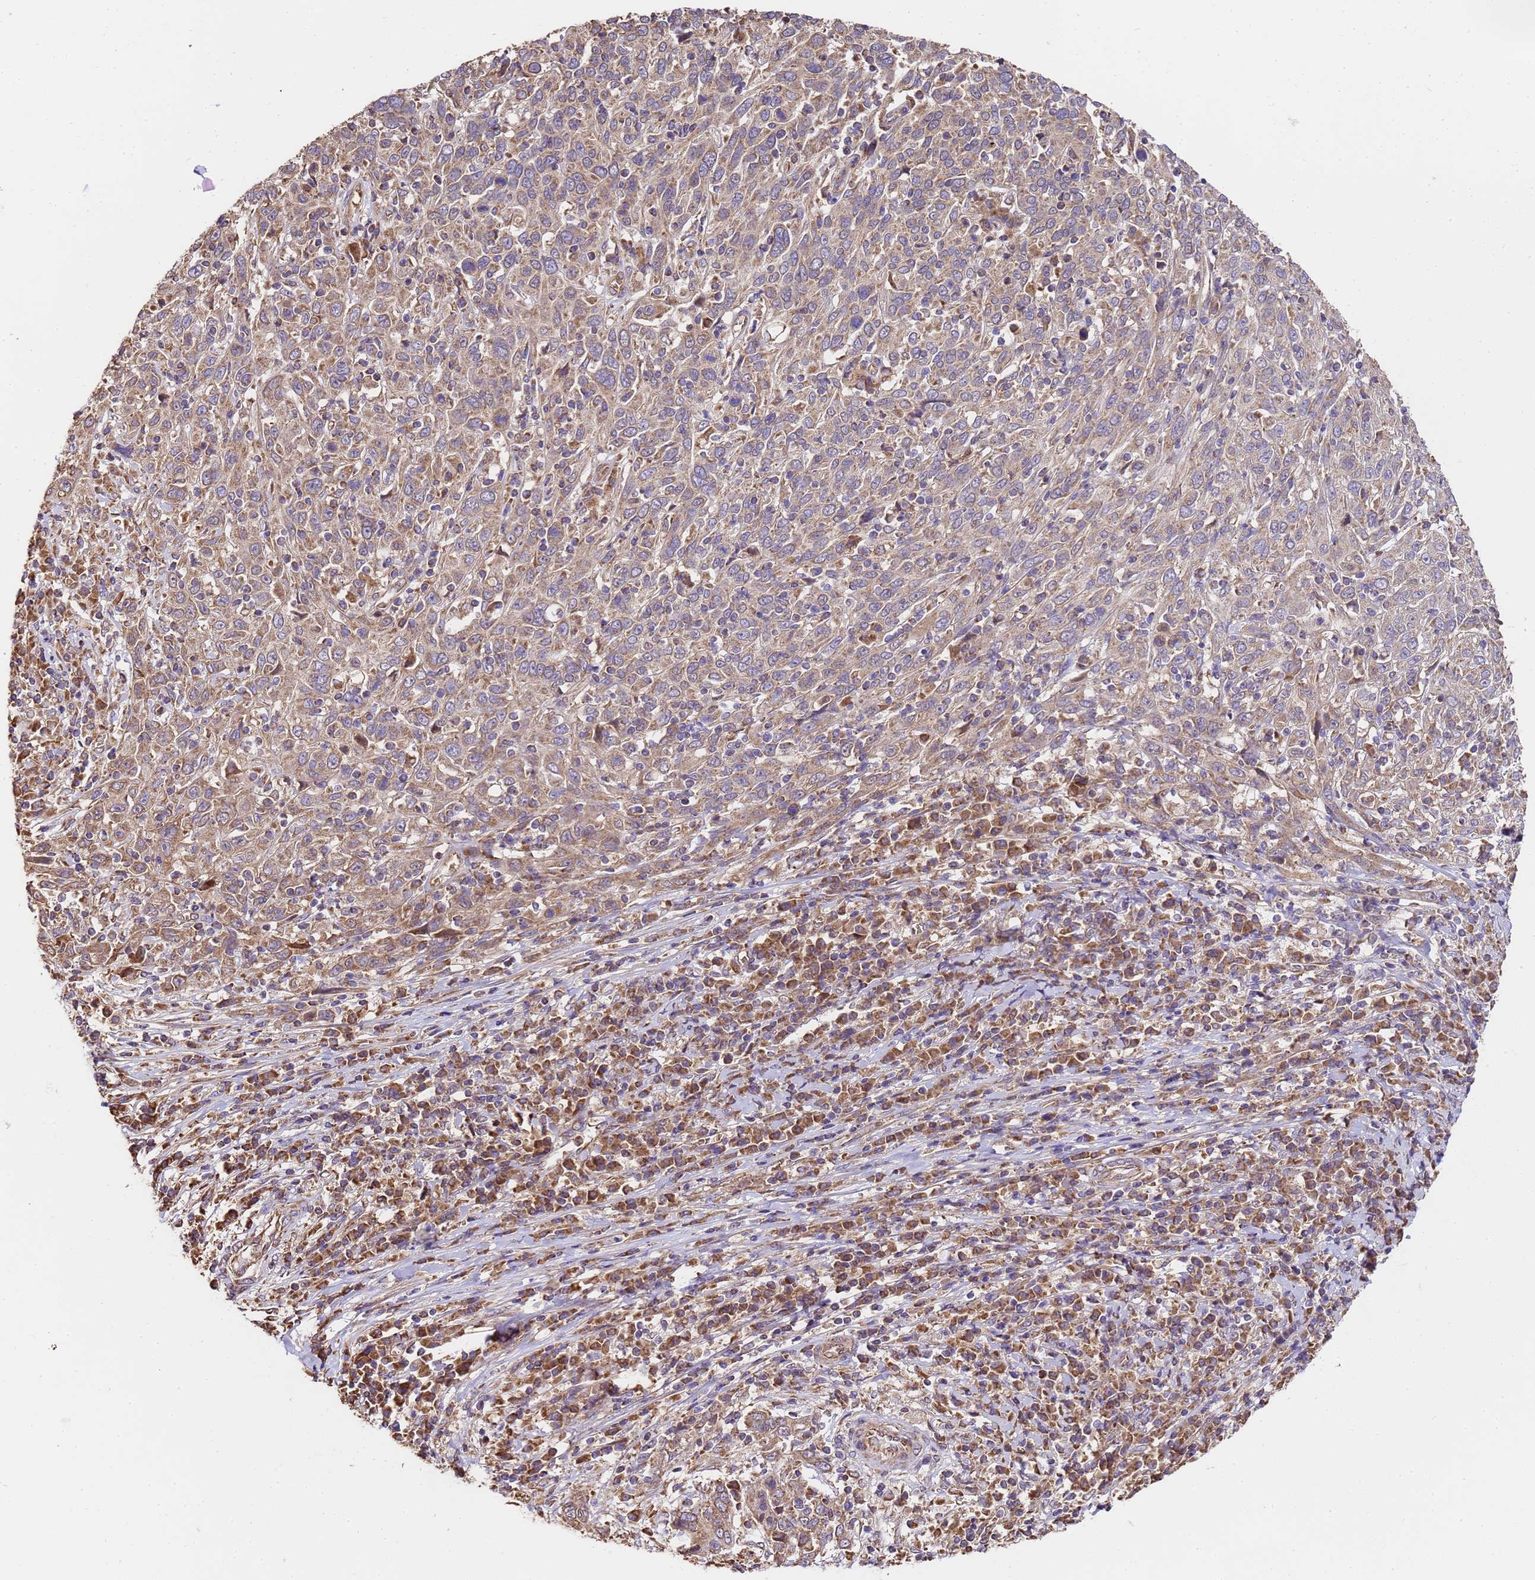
{"staining": {"intensity": "moderate", "quantity": "25%-75%", "location": "cytoplasmic/membranous"}, "tissue": "cervical cancer", "cell_type": "Tumor cells", "image_type": "cancer", "snomed": [{"axis": "morphology", "description": "Squamous cell carcinoma, NOS"}, {"axis": "topography", "description": "Cervix"}], "caption": "IHC histopathology image of squamous cell carcinoma (cervical) stained for a protein (brown), which exhibits medium levels of moderate cytoplasmic/membranous positivity in approximately 25%-75% of tumor cells.", "gene": "LRRIQ1", "patient": {"sex": "female", "age": 46}}